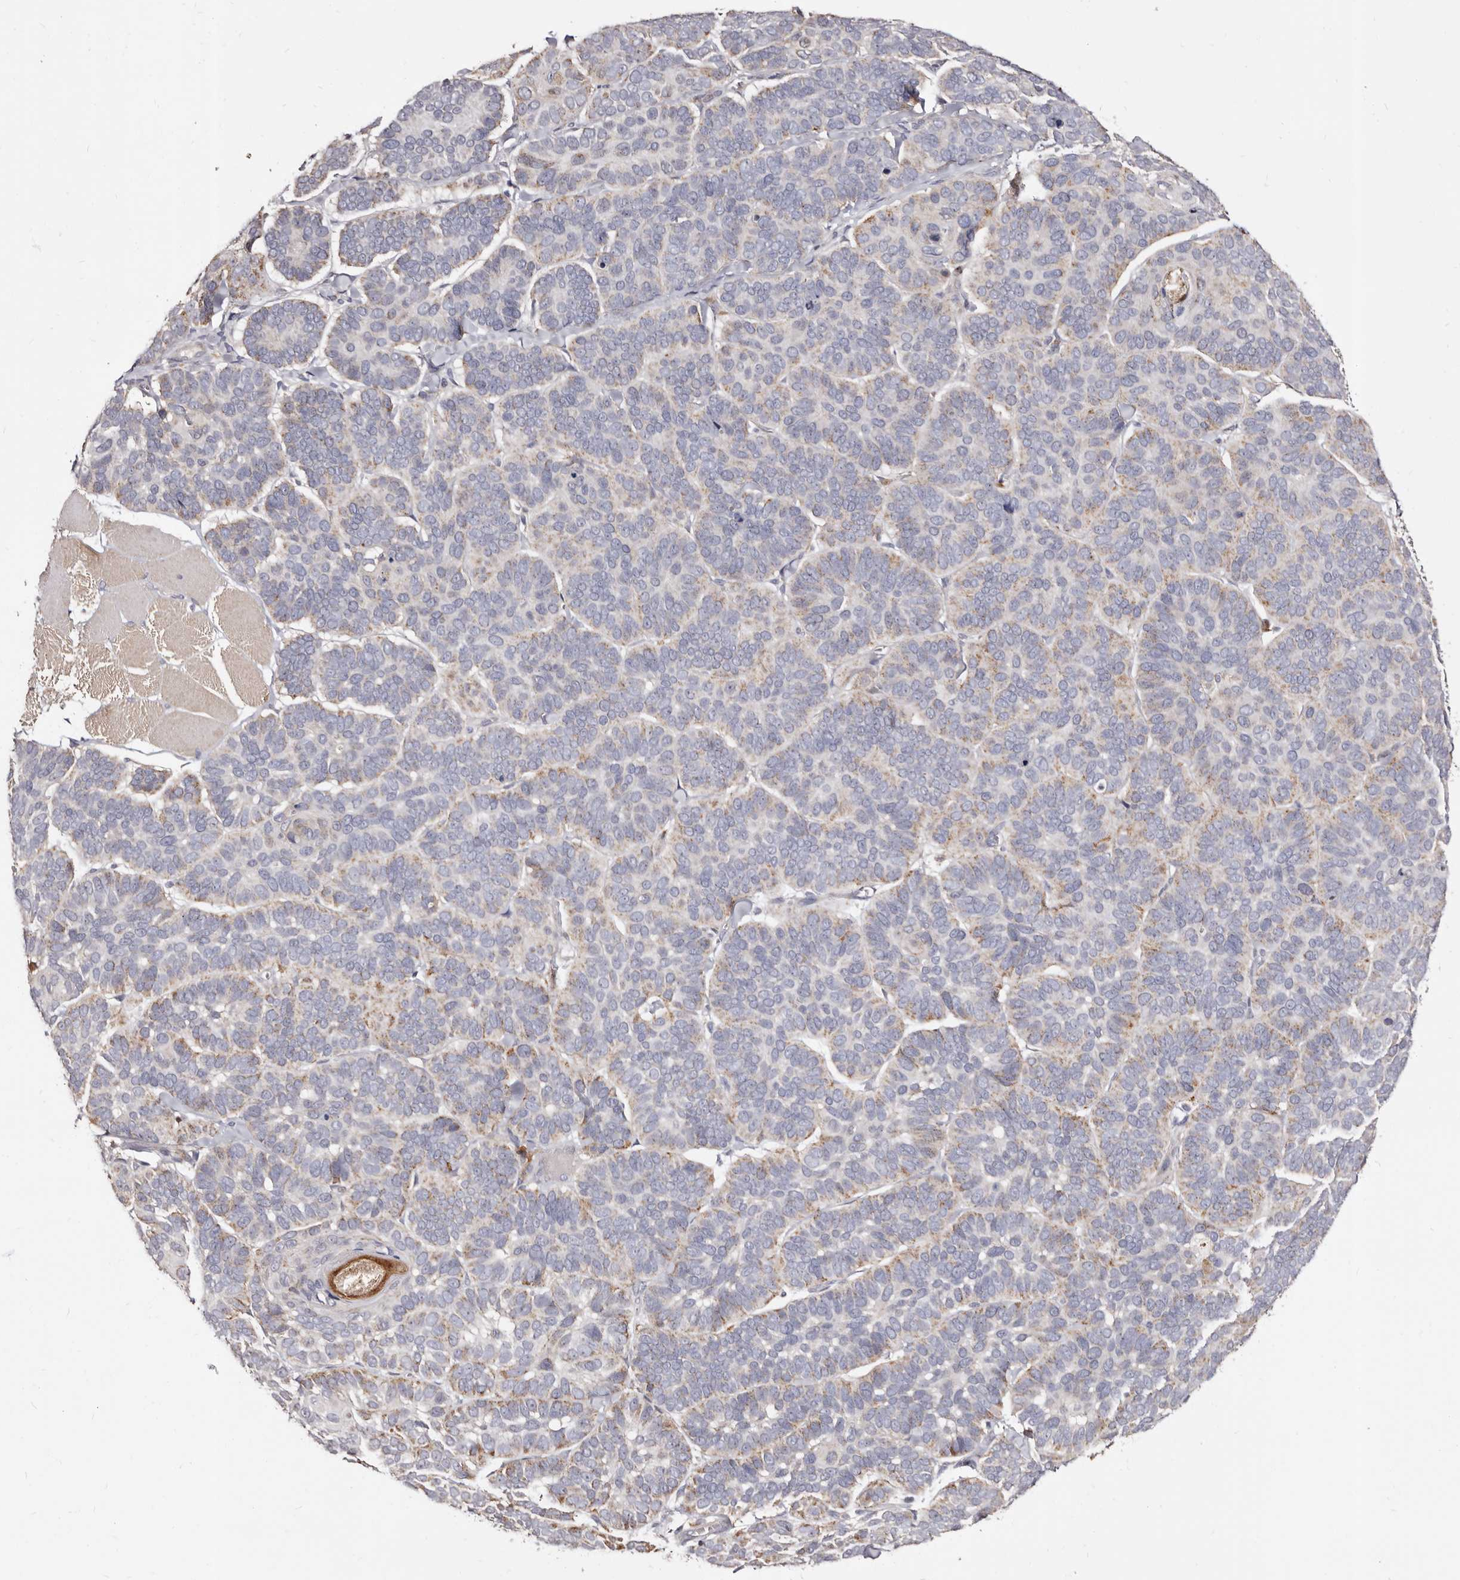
{"staining": {"intensity": "weak", "quantity": "25%-75%", "location": "cytoplasmic/membranous"}, "tissue": "skin cancer", "cell_type": "Tumor cells", "image_type": "cancer", "snomed": [{"axis": "morphology", "description": "Basal cell carcinoma"}, {"axis": "topography", "description": "Skin"}], "caption": "IHC (DAB) staining of basal cell carcinoma (skin) reveals weak cytoplasmic/membranous protein expression in approximately 25%-75% of tumor cells.", "gene": "PTAFR", "patient": {"sex": "male", "age": 62}}